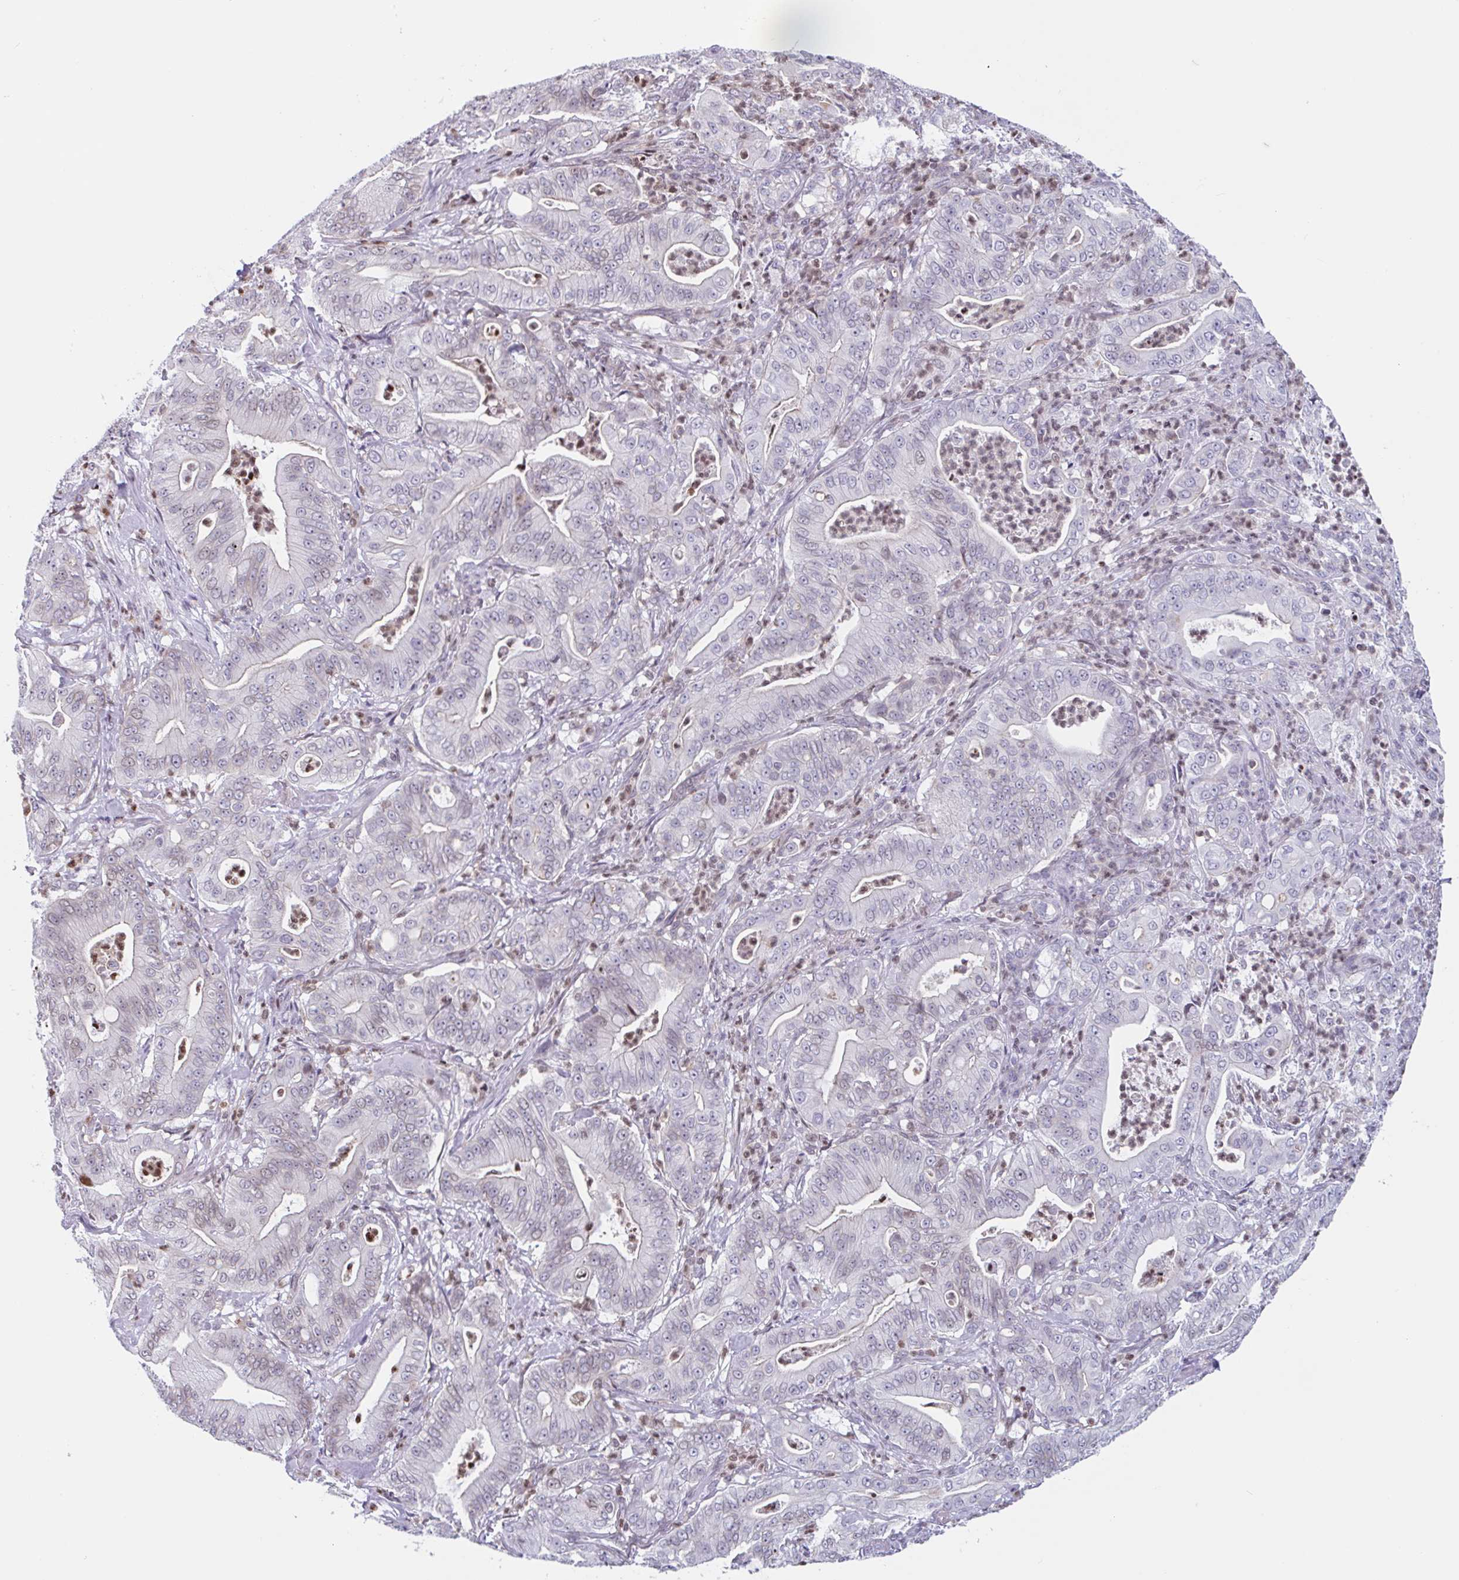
{"staining": {"intensity": "weak", "quantity": "25%-75%", "location": "nuclear"}, "tissue": "pancreatic cancer", "cell_type": "Tumor cells", "image_type": "cancer", "snomed": [{"axis": "morphology", "description": "Adenocarcinoma, NOS"}, {"axis": "topography", "description": "Pancreas"}], "caption": "Protein expression analysis of pancreatic cancer (adenocarcinoma) shows weak nuclear staining in approximately 25%-75% of tumor cells. Using DAB (brown) and hematoxylin (blue) stains, captured at high magnification using brightfield microscopy.", "gene": "NOL6", "patient": {"sex": "male", "age": 71}}